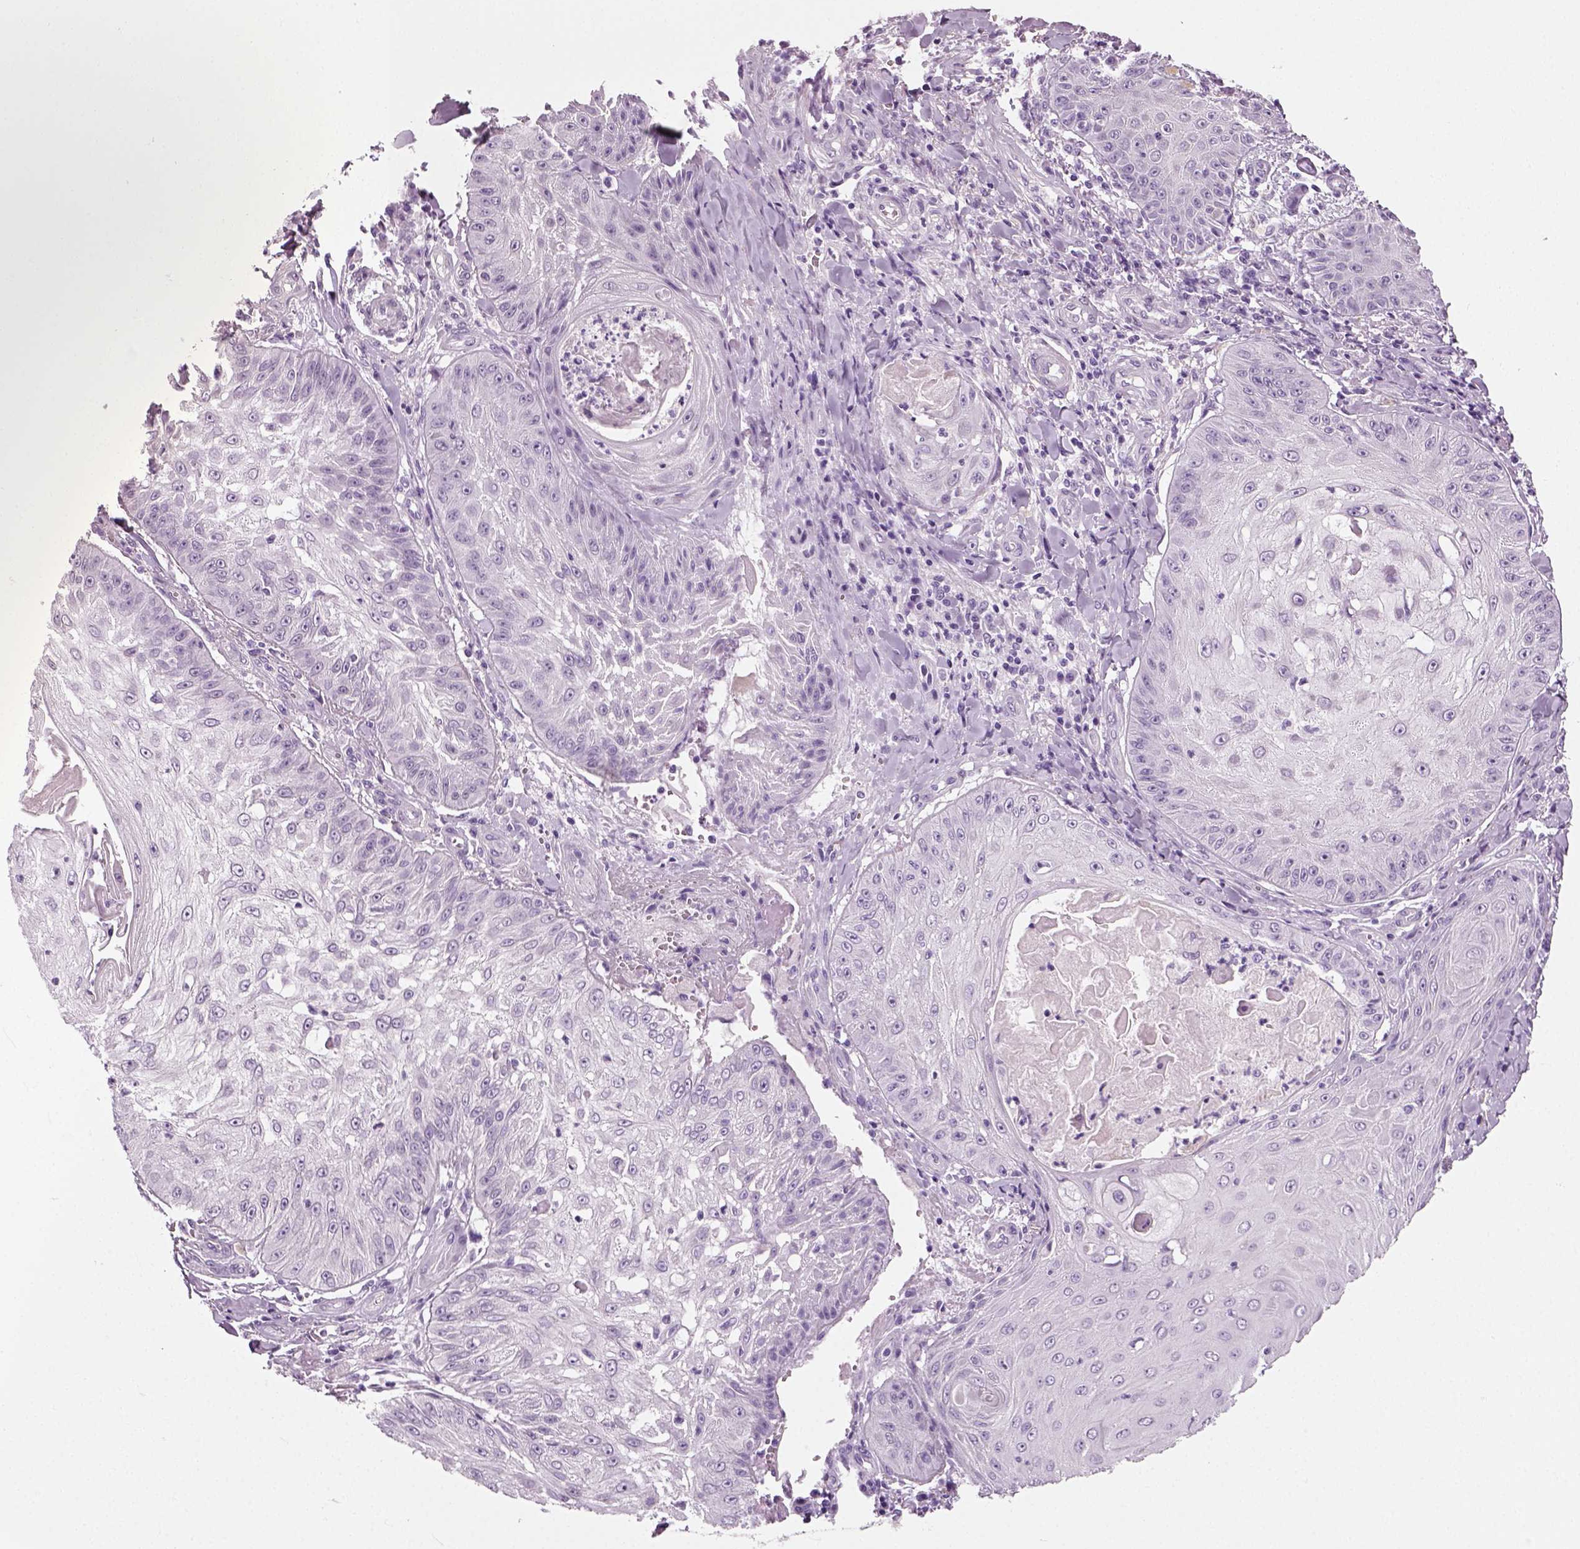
{"staining": {"intensity": "negative", "quantity": "none", "location": "none"}, "tissue": "skin cancer", "cell_type": "Tumor cells", "image_type": "cancer", "snomed": [{"axis": "morphology", "description": "Squamous cell carcinoma, NOS"}, {"axis": "topography", "description": "Skin"}], "caption": "Squamous cell carcinoma (skin) was stained to show a protein in brown. There is no significant staining in tumor cells. The staining was performed using DAB (3,3'-diaminobenzidine) to visualize the protein expression in brown, while the nuclei were stained in blue with hematoxylin (Magnification: 20x).", "gene": "SPATA31E1", "patient": {"sex": "male", "age": 70}}